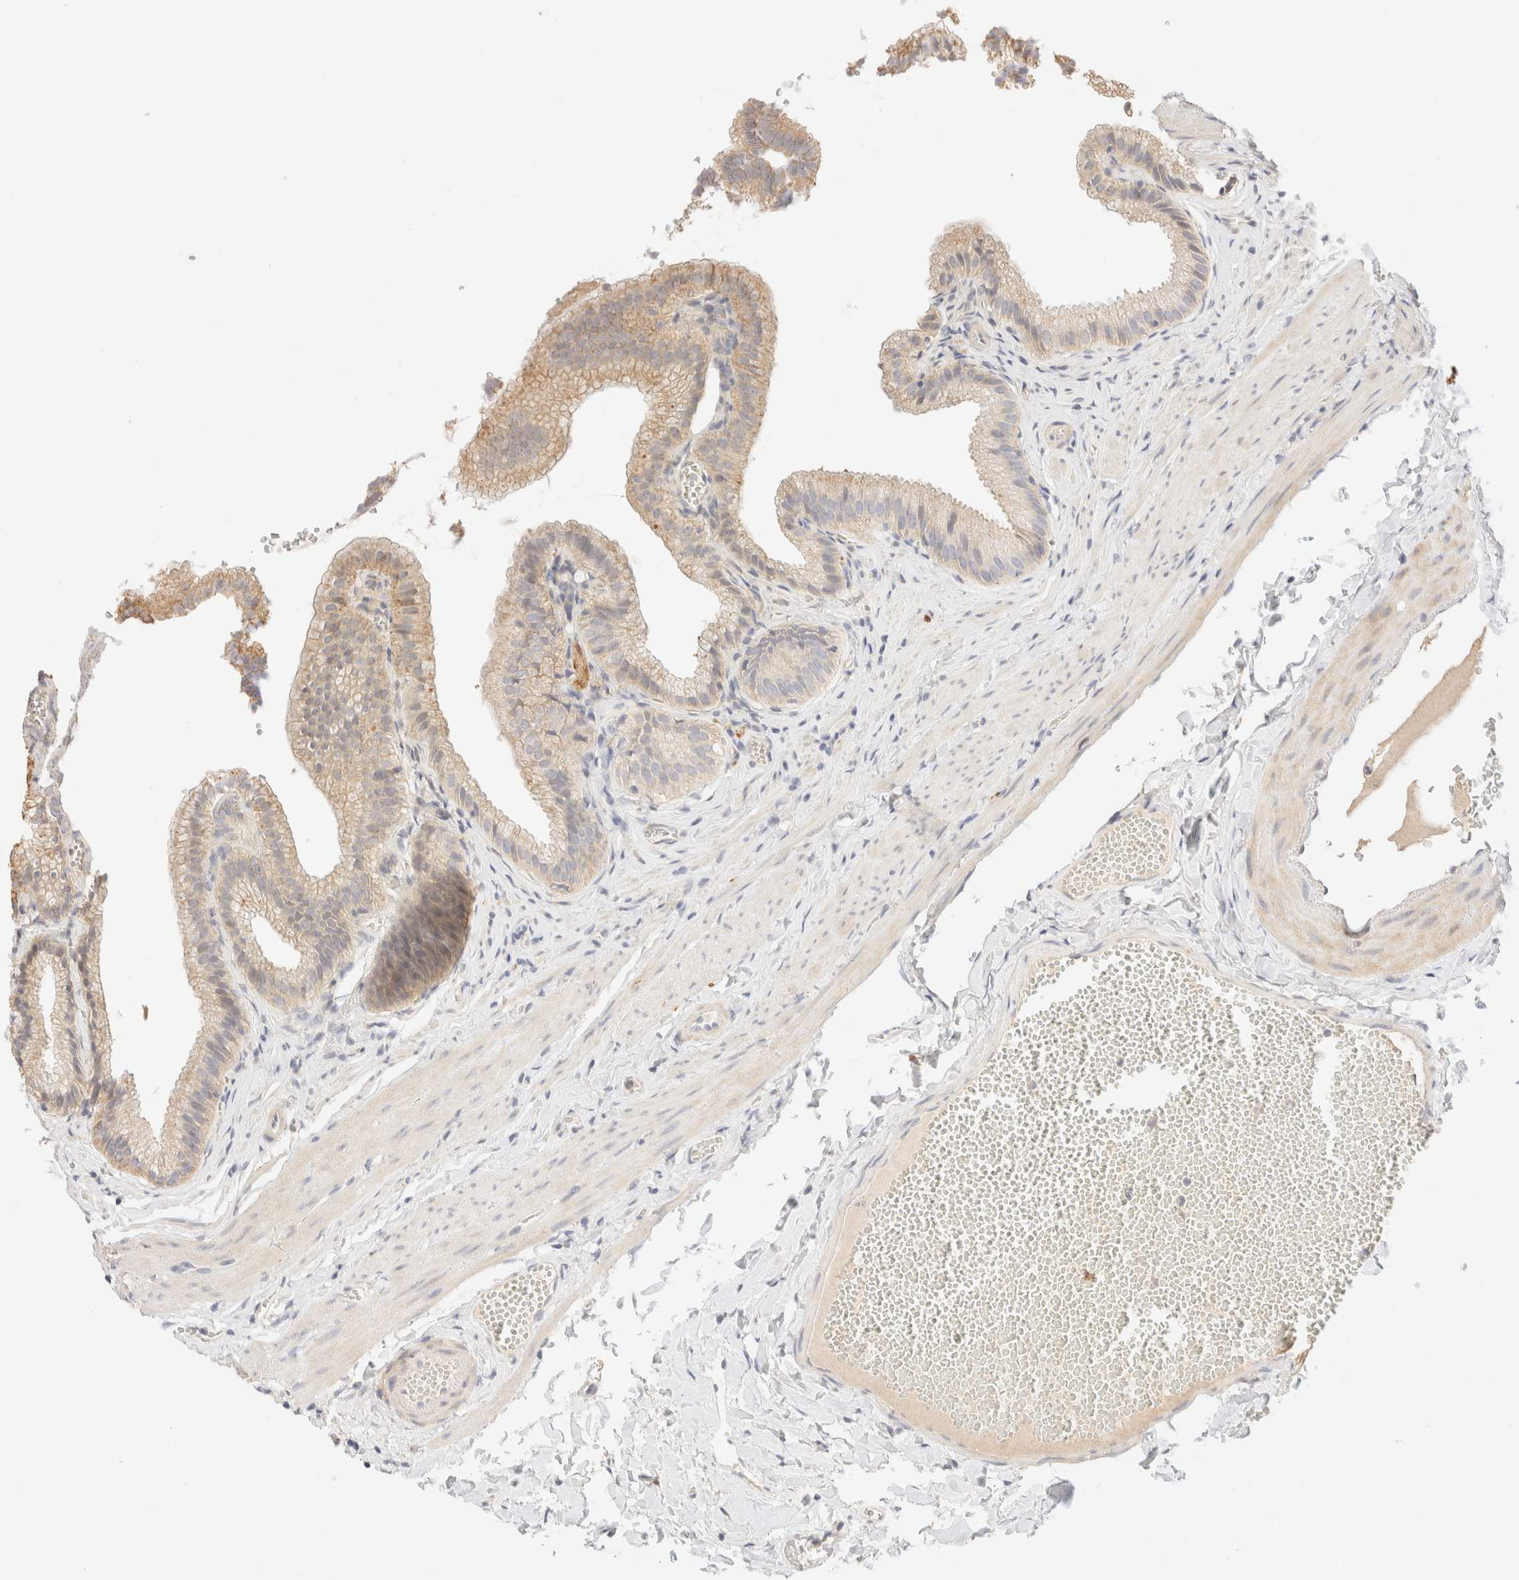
{"staining": {"intensity": "weak", "quantity": "25%-75%", "location": "cytoplasmic/membranous"}, "tissue": "gallbladder", "cell_type": "Glandular cells", "image_type": "normal", "snomed": [{"axis": "morphology", "description": "Normal tissue, NOS"}, {"axis": "topography", "description": "Gallbladder"}], "caption": "IHC of unremarkable human gallbladder displays low levels of weak cytoplasmic/membranous staining in approximately 25%-75% of glandular cells.", "gene": "SNTB1", "patient": {"sex": "male", "age": 38}}